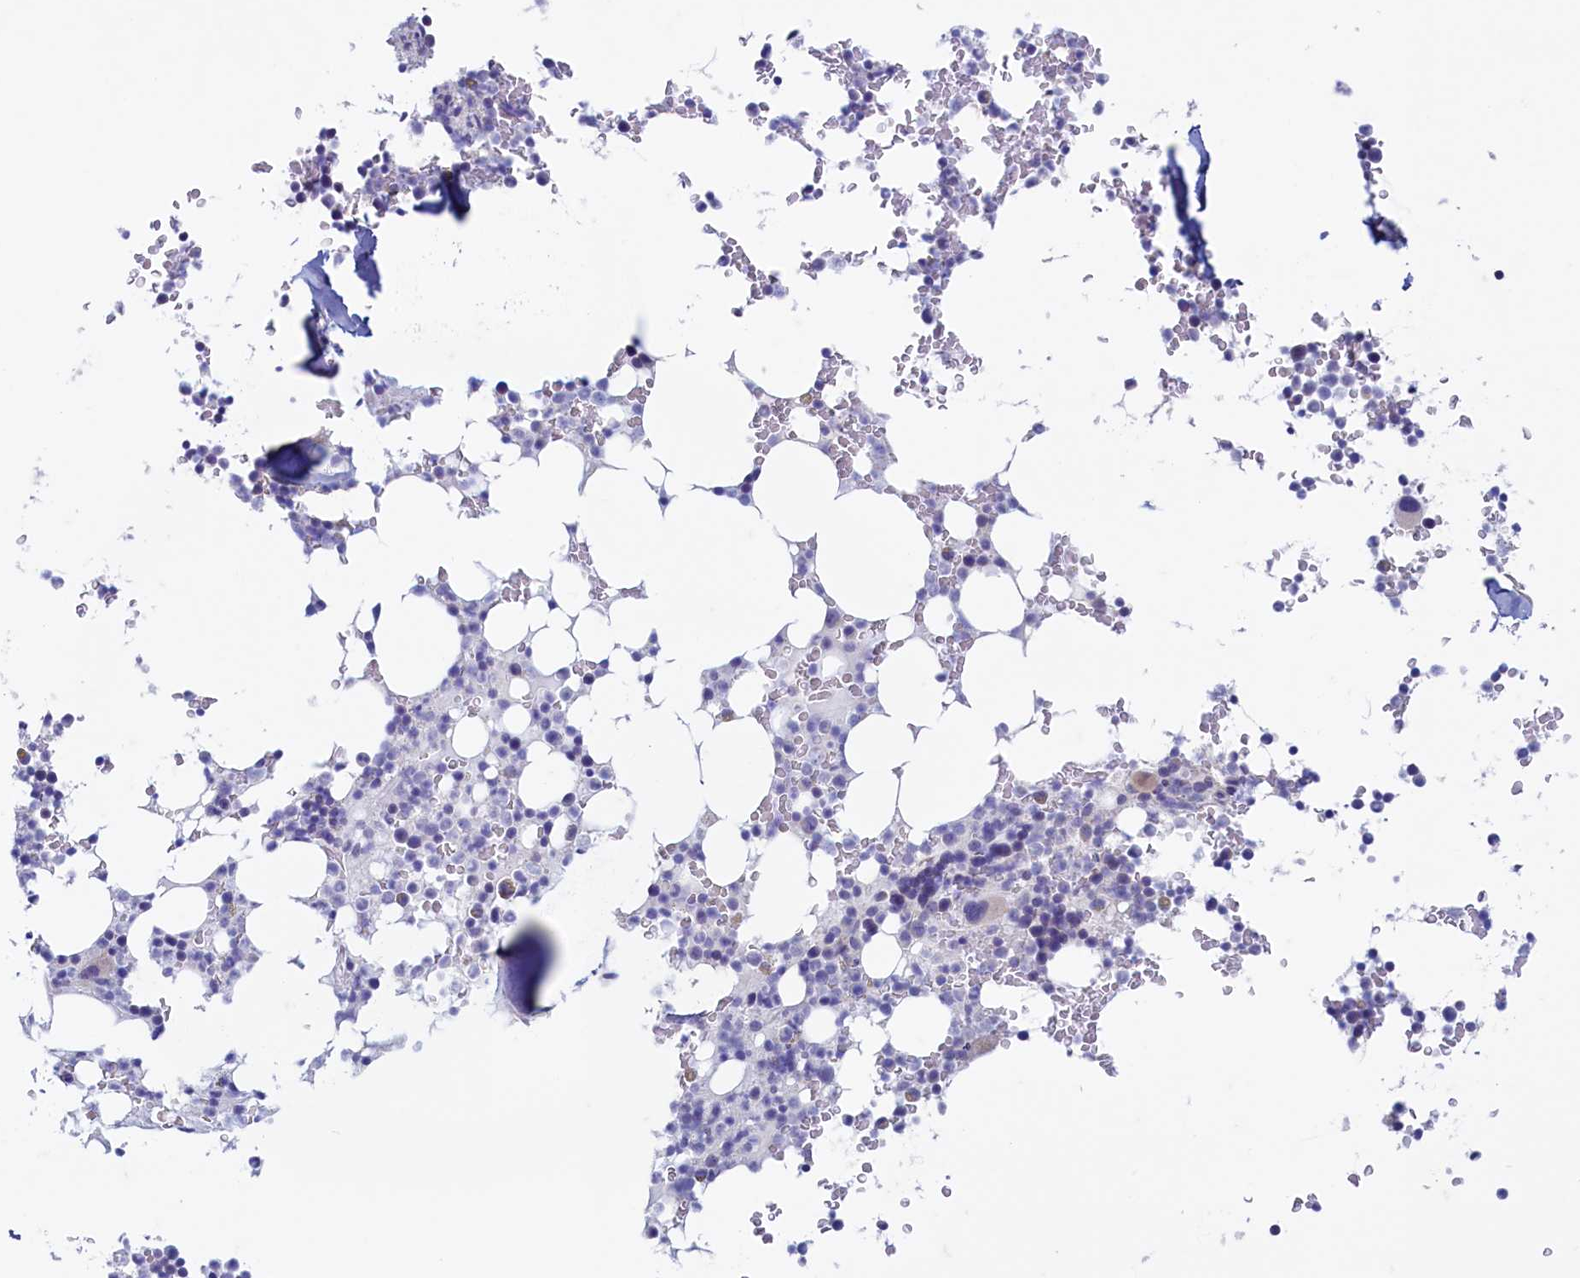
{"staining": {"intensity": "negative", "quantity": "none", "location": "none"}, "tissue": "bone marrow", "cell_type": "Hematopoietic cells", "image_type": "normal", "snomed": [{"axis": "morphology", "description": "Normal tissue, NOS"}, {"axis": "topography", "description": "Bone marrow"}], "caption": "Photomicrograph shows no significant protein staining in hematopoietic cells of unremarkable bone marrow.", "gene": "MAP1LC3A", "patient": {"sex": "male", "age": 58}}